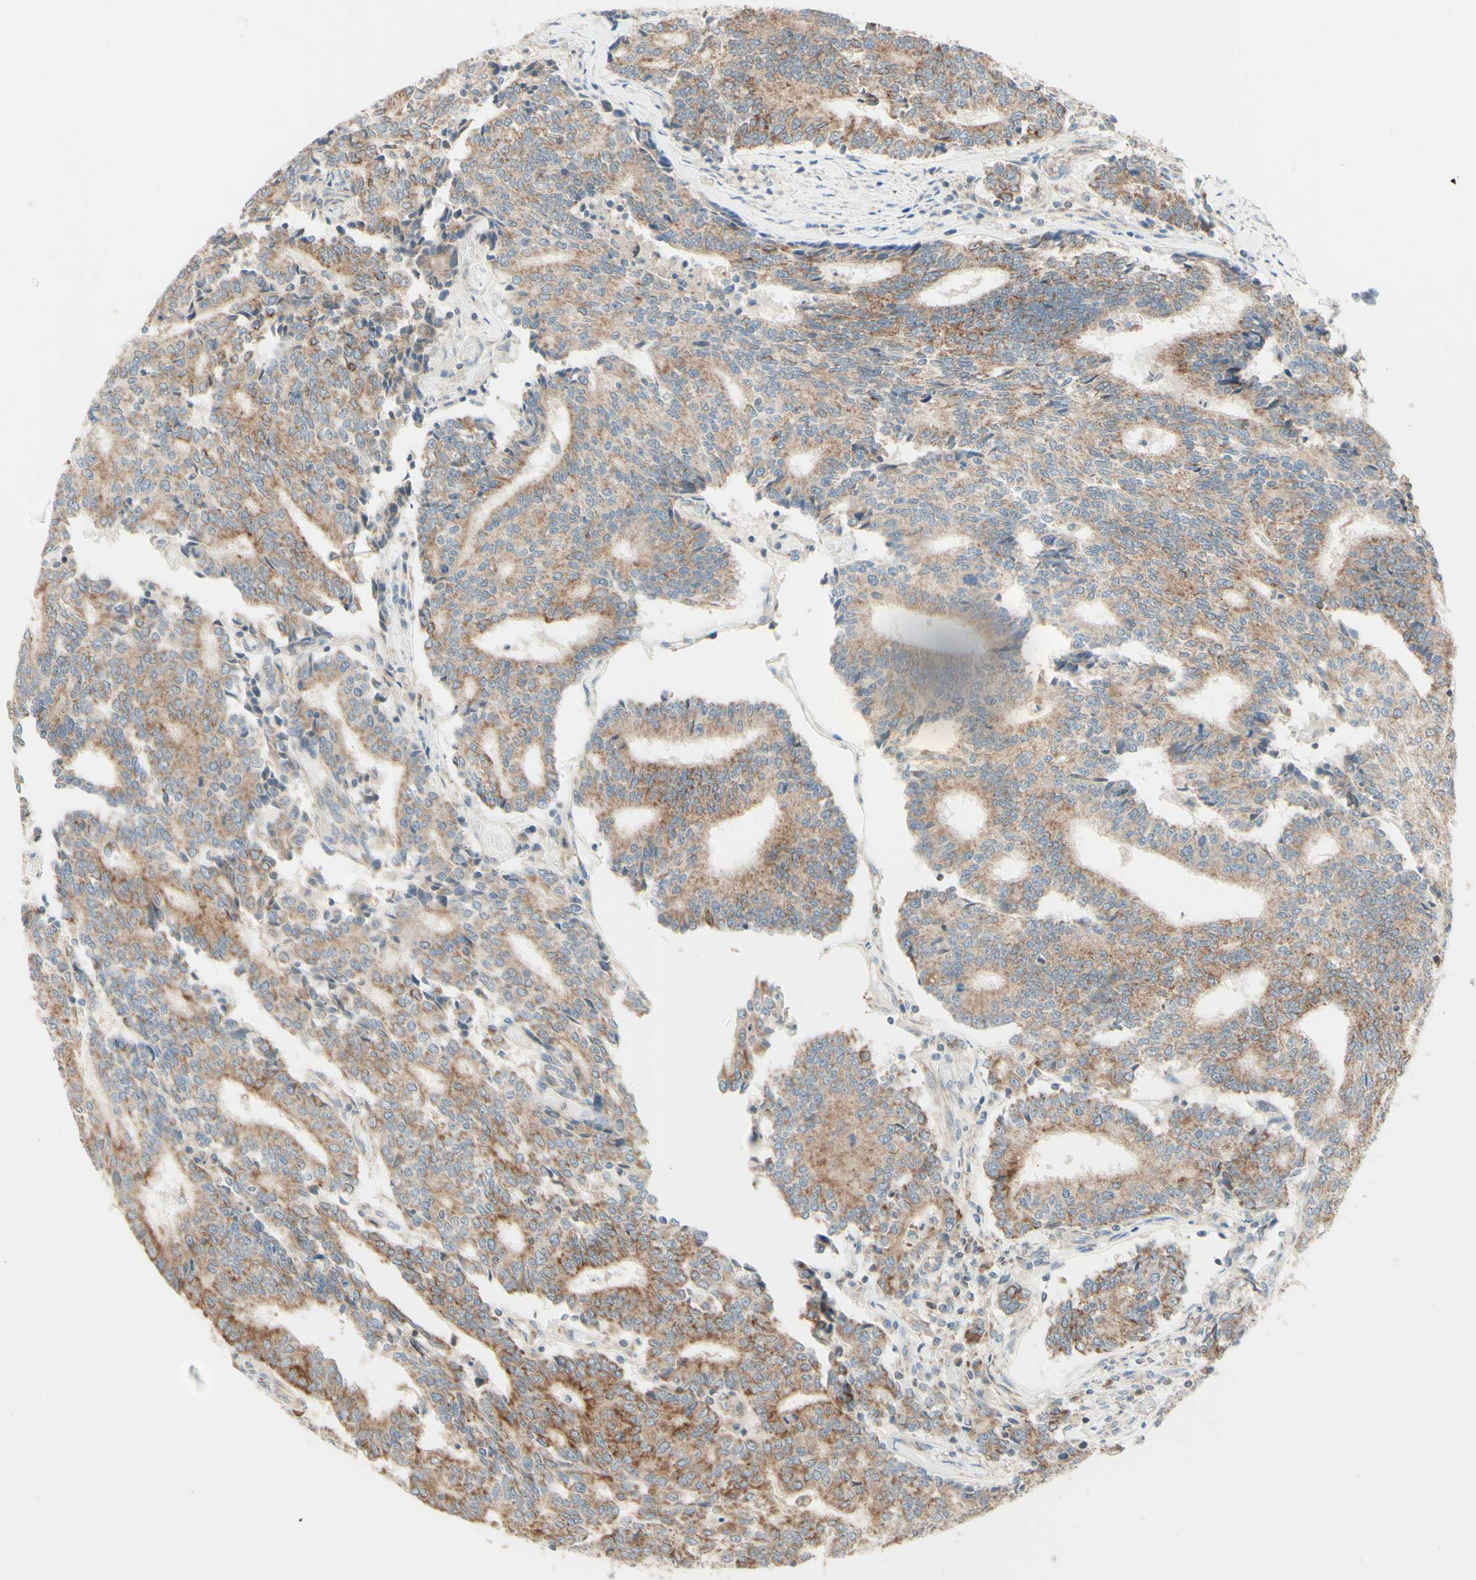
{"staining": {"intensity": "moderate", "quantity": ">75%", "location": "cytoplasmic/membranous"}, "tissue": "prostate cancer", "cell_type": "Tumor cells", "image_type": "cancer", "snomed": [{"axis": "morphology", "description": "Normal tissue, NOS"}, {"axis": "morphology", "description": "Adenocarcinoma, High grade"}, {"axis": "topography", "description": "Prostate"}, {"axis": "topography", "description": "Seminal veicle"}], "caption": "A high-resolution image shows IHC staining of prostate cancer, which shows moderate cytoplasmic/membranous expression in approximately >75% of tumor cells. The staining is performed using DAB brown chromogen to label protein expression. The nuclei are counter-stained blue using hematoxylin.", "gene": "ARMC10", "patient": {"sex": "male", "age": 55}}